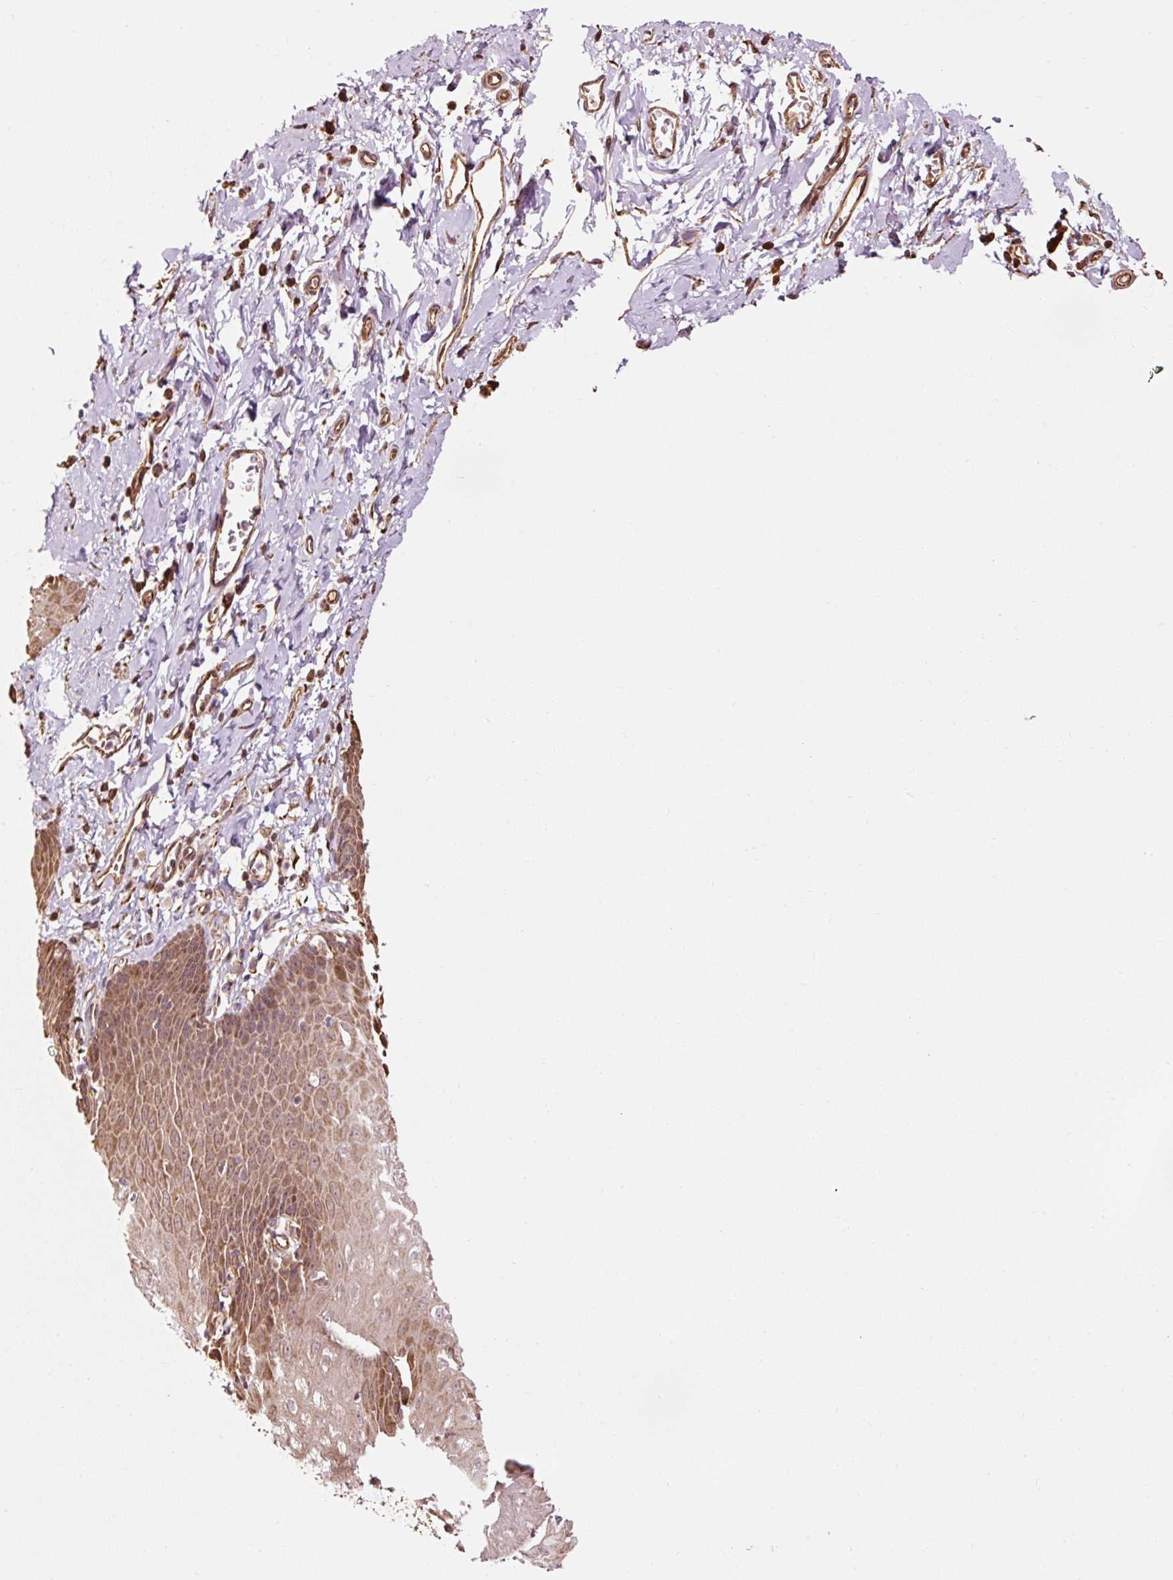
{"staining": {"intensity": "moderate", "quantity": "25%-75%", "location": "cytoplasmic/membranous,nuclear"}, "tissue": "esophagus", "cell_type": "Squamous epithelial cells", "image_type": "normal", "snomed": [{"axis": "morphology", "description": "Normal tissue, NOS"}, {"axis": "topography", "description": "Esophagus"}], "caption": "Immunohistochemistry image of unremarkable human esophagus stained for a protein (brown), which displays medium levels of moderate cytoplasmic/membranous,nuclear expression in about 25%-75% of squamous epithelial cells.", "gene": "ETF1", "patient": {"sex": "male", "age": 70}}